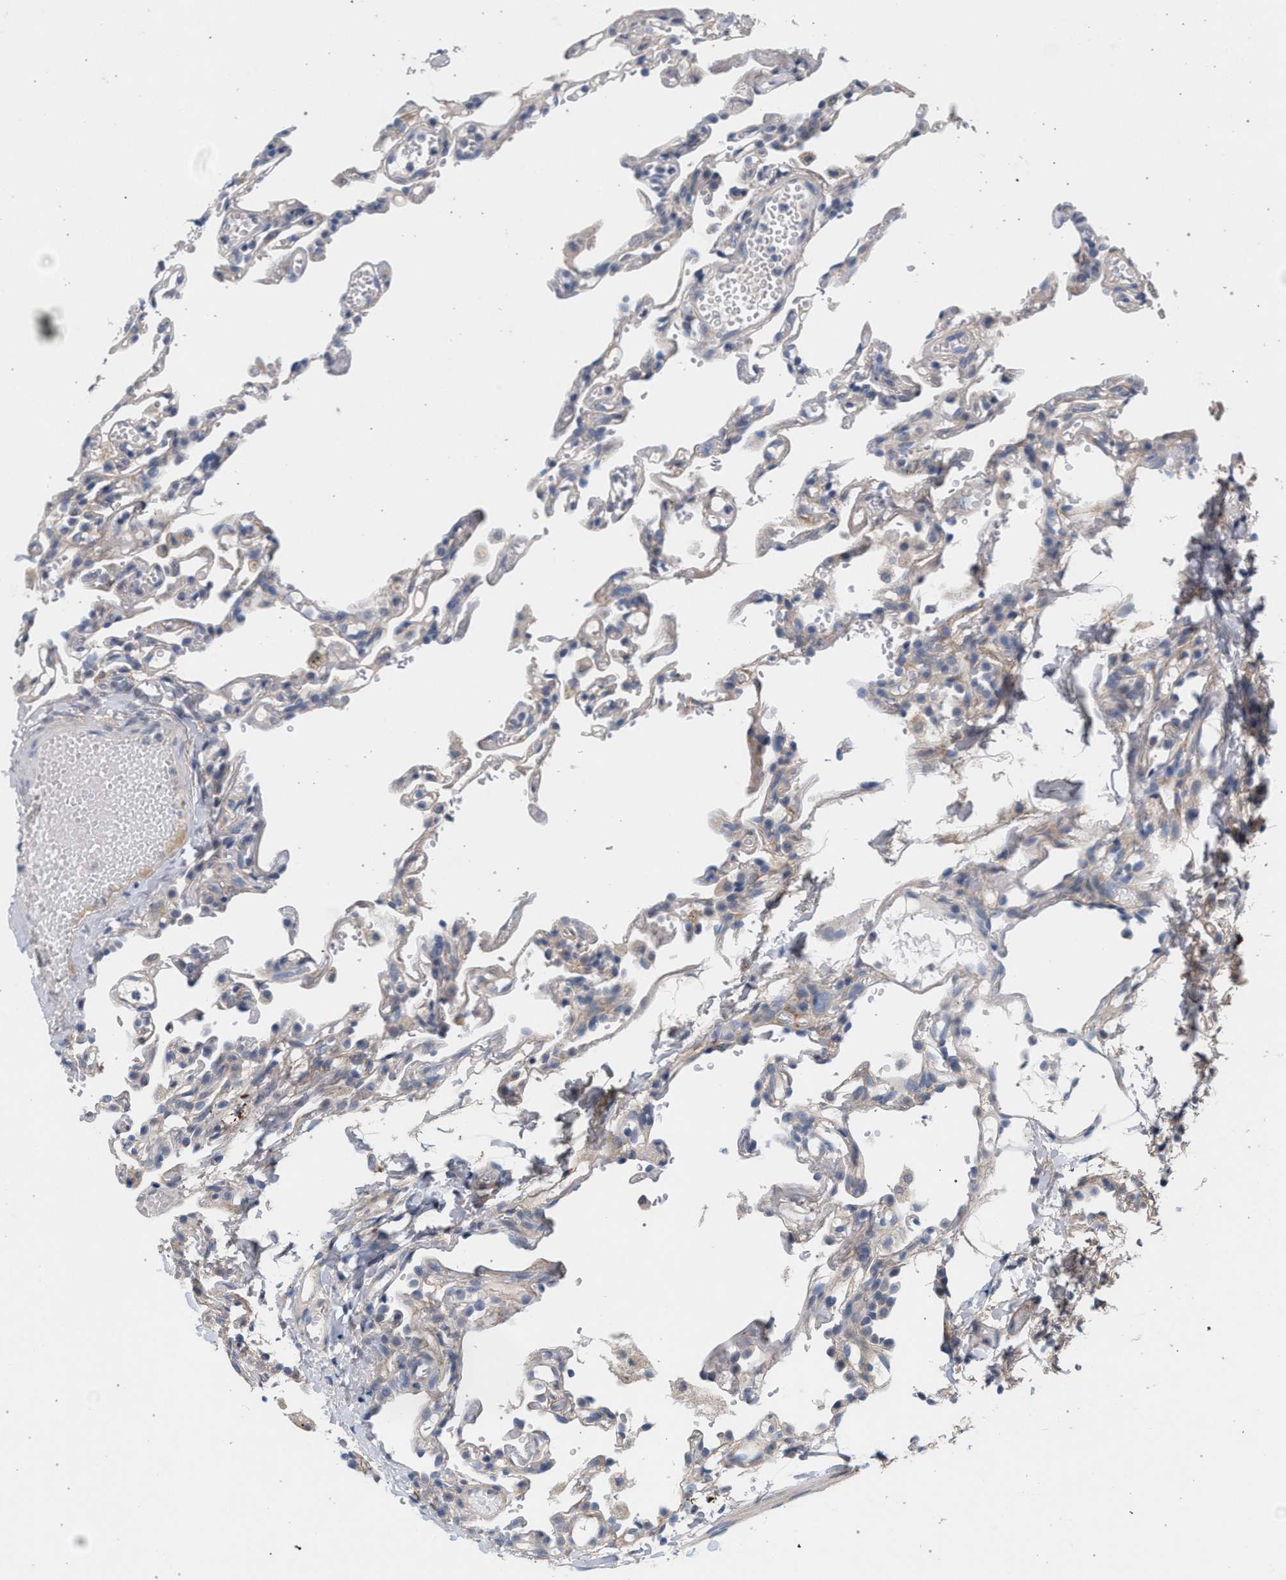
{"staining": {"intensity": "negative", "quantity": "none", "location": "none"}, "tissue": "lung", "cell_type": "Alveolar cells", "image_type": "normal", "snomed": [{"axis": "morphology", "description": "Normal tissue, NOS"}, {"axis": "topography", "description": "Lung"}], "caption": "Lung stained for a protein using immunohistochemistry demonstrates no expression alveolar cells.", "gene": "MAMDC2", "patient": {"sex": "male", "age": 21}}